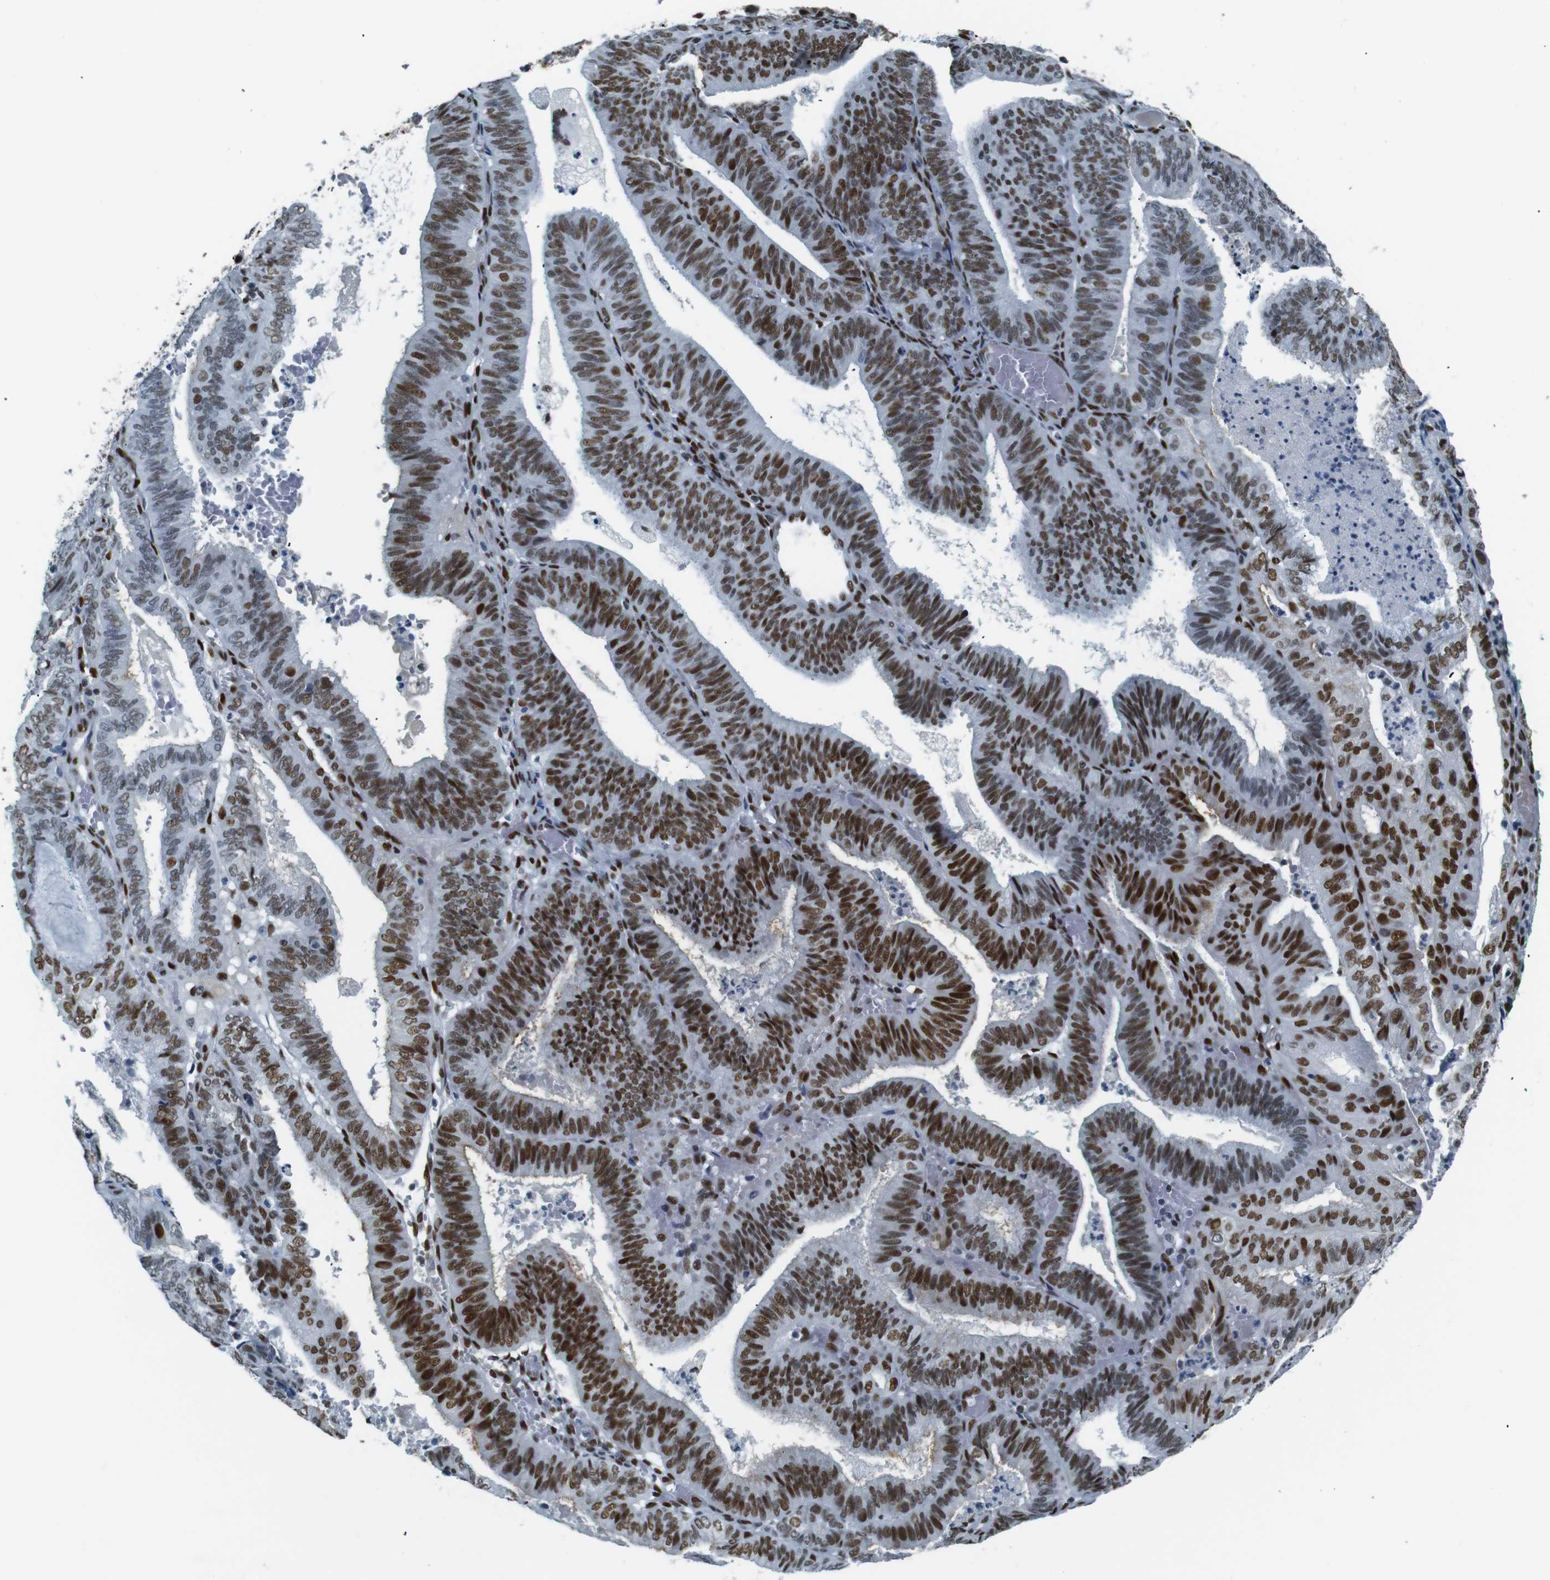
{"staining": {"intensity": "strong", "quantity": ">75%", "location": "nuclear"}, "tissue": "endometrial cancer", "cell_type": "Tumor cells", "image_type": "cancer", "snomed": [{"axis": "morphology", "description": "Adenocarcinoma, NOS"}, {"axis": "topography", "description": "Uterus"}], "caption": "Strong nuclear protein positivity is present in approximately >75% of tumor cells in endometrial cancer (adenocarcinoma).", "gene": "HEXIM1", "patient": {"sex": "female", "age": 60}}